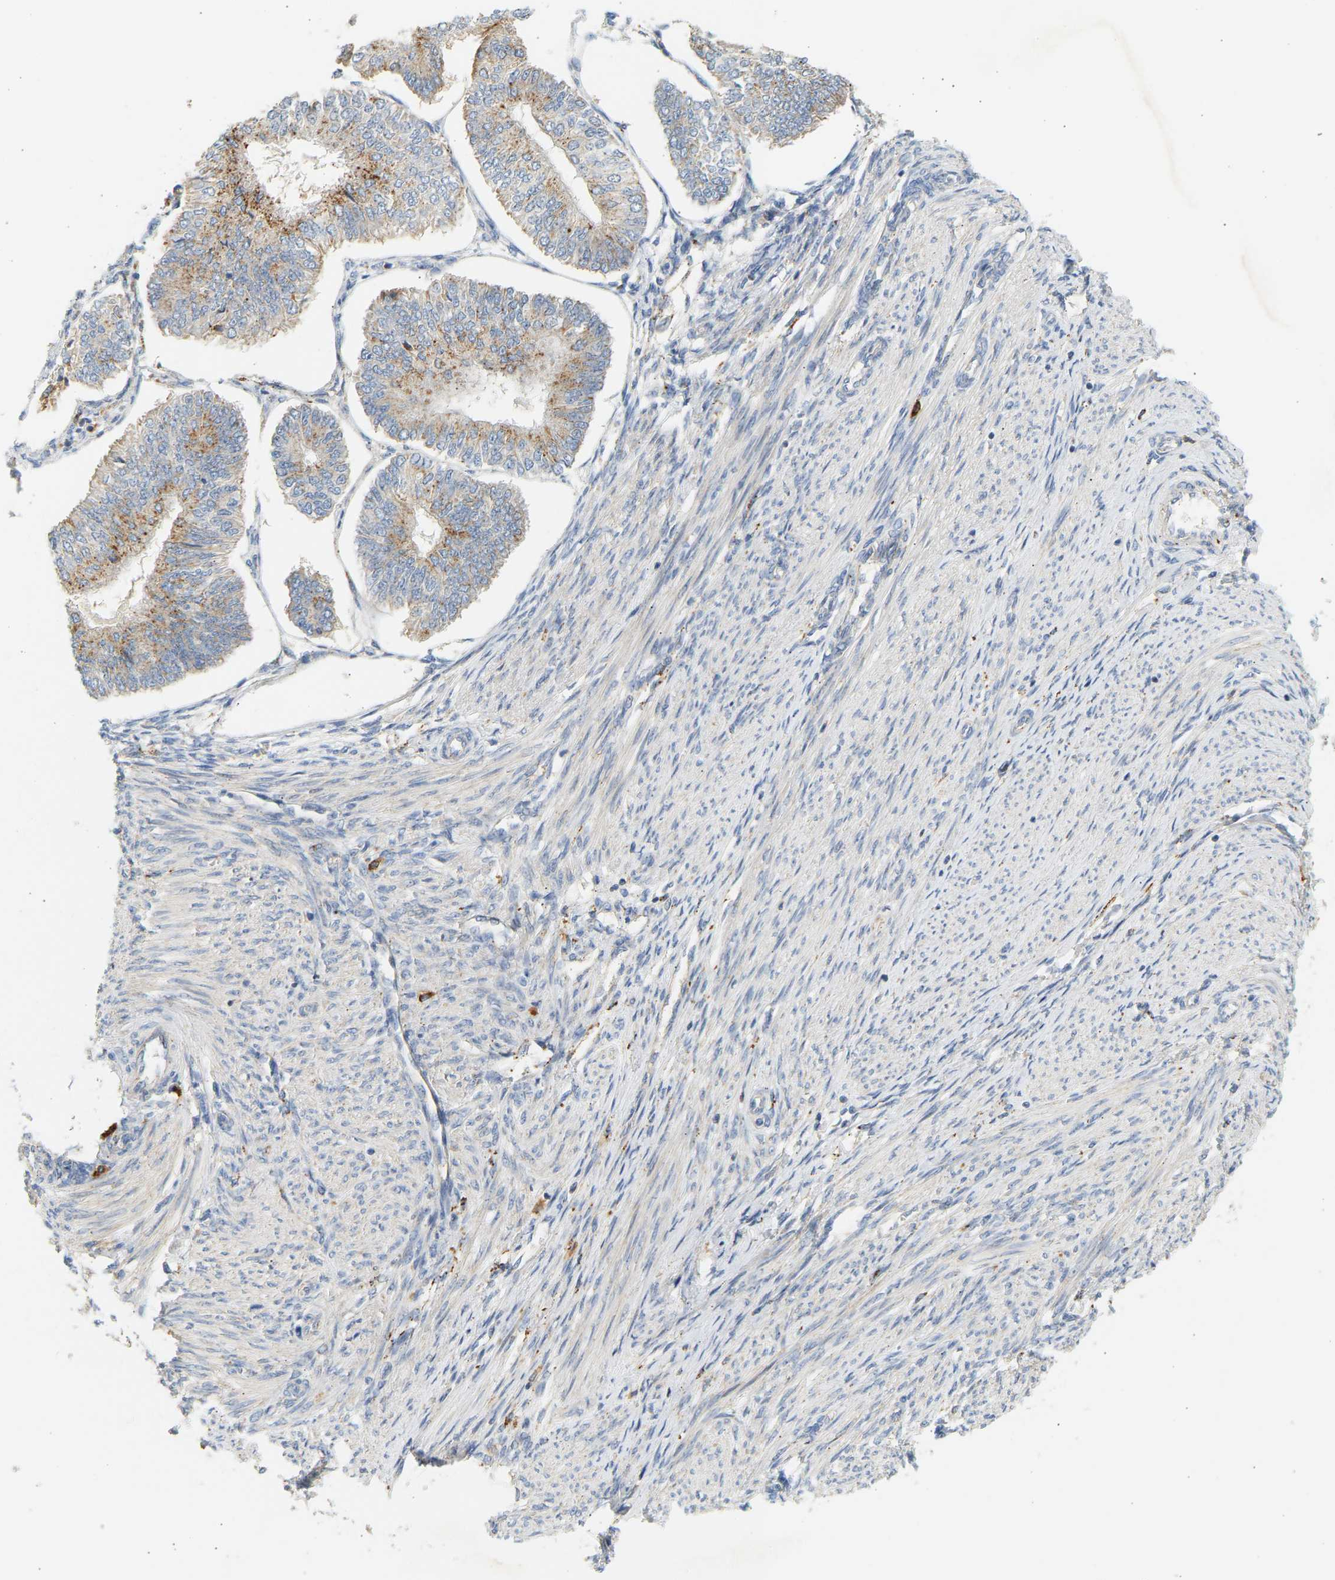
{"staining": {"intensity": "moderate", "quantity": ">75%", "location": "cytoplasmic/membranous"}, "tissue": "endometrial cancer", "cell_type": "Tumor cells", "image_type": "cancer", "snomed": [{"axis": "morphology", "description": "Adenocarcinoma, NOS"}, {"axis": "topography", "description": "Endometrium"}], "caption": "High-power microscopy captured an immunohistochemistry histopathology image of endometrial adenocarcinoma, revealing moderate cytoplasmic/membranous positivity in approximately >75% of tumor cells. The staining is performed using DAB (3,3'-diaminobenzidine) brown chromogen to label protein expression. The nuclei are counter-stained blue using hematoxylin.", "gene": "ENTHD1", "patient": {"sex": "female", "age": 58}}